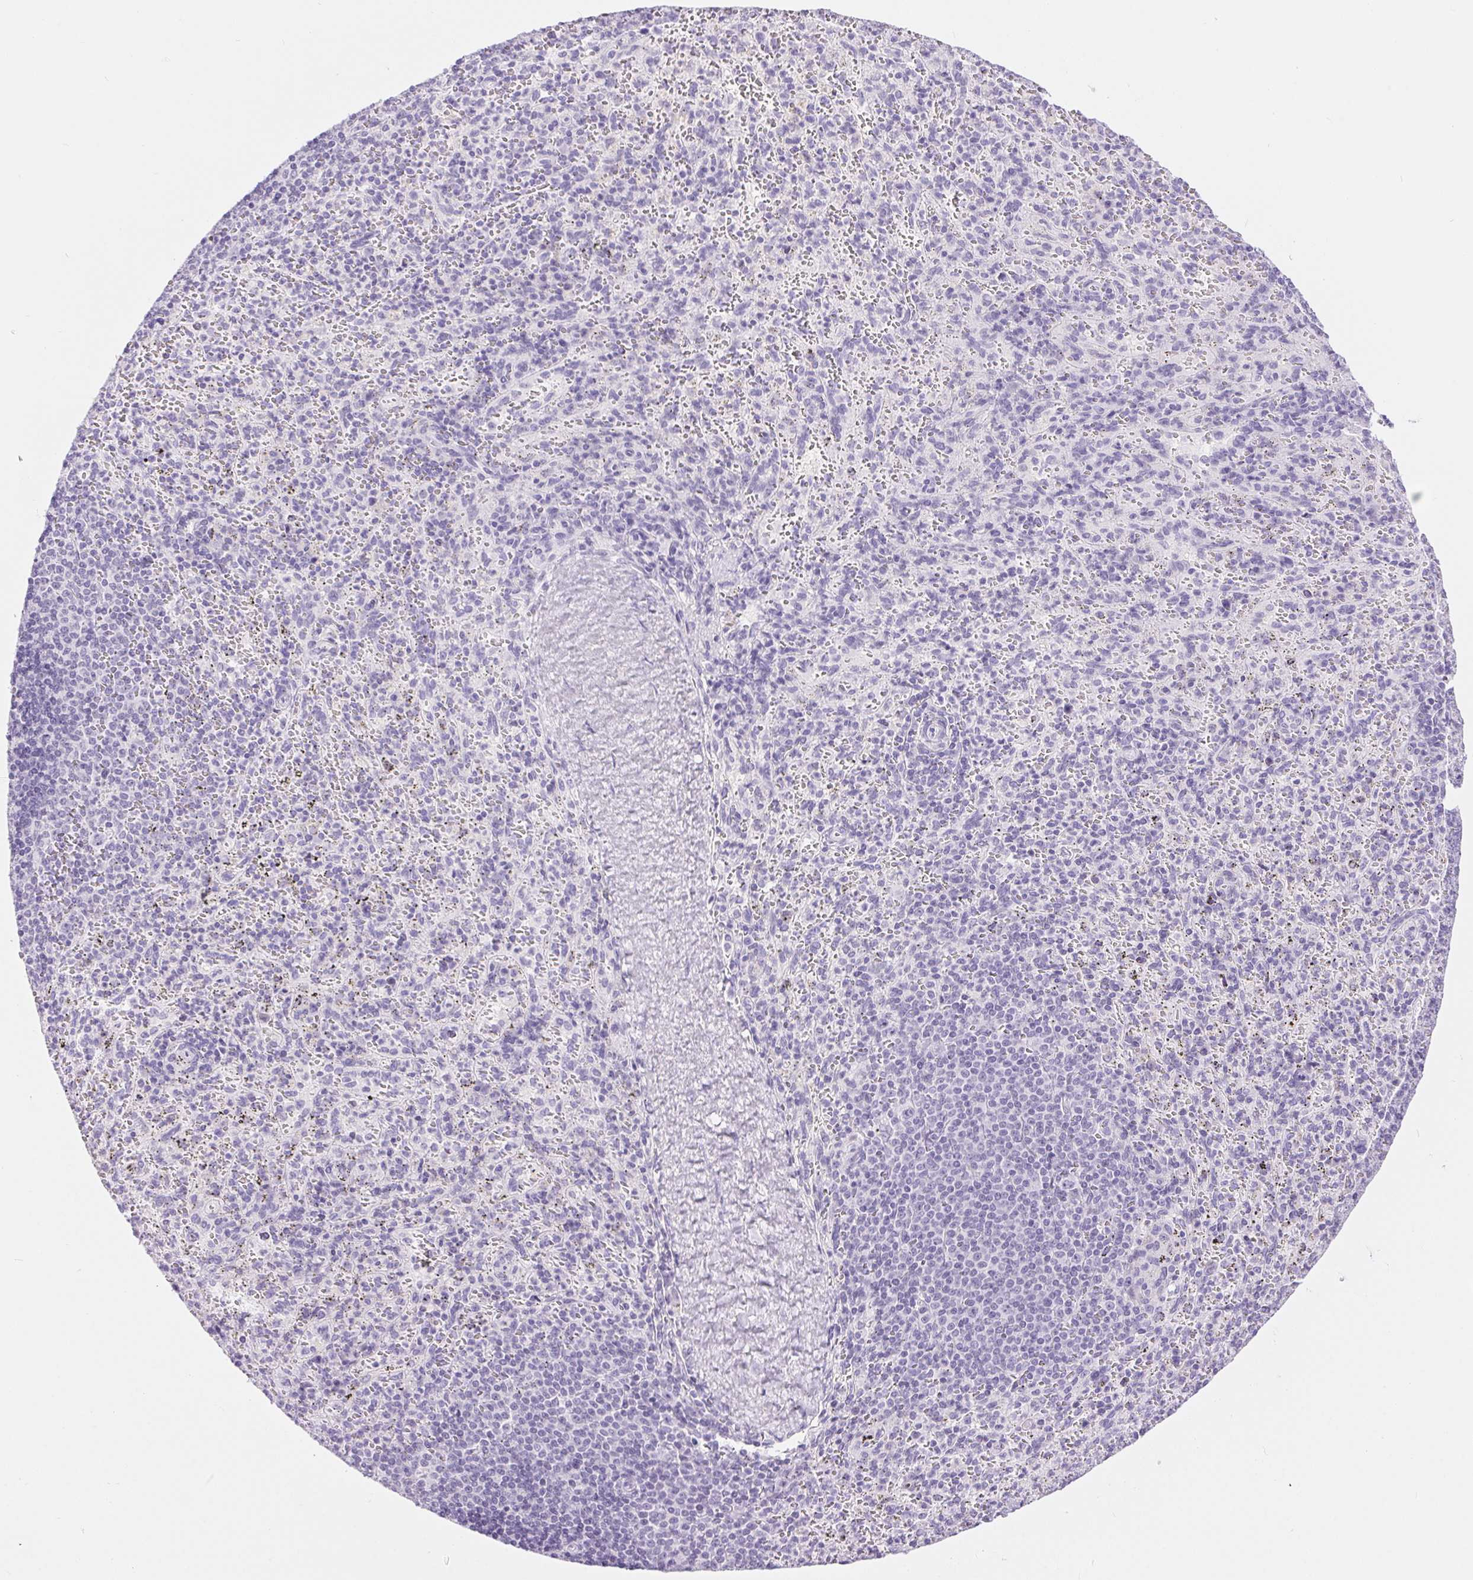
{"staining": {"intensity": "negative", "quantity": "none", "location": "none"}, "tissue": "spleen", "cell_type": "Cells in red pulp", "image_type": "normal", "snomed": [{"axis": "morphology", "description": "Normal tissue, NOS"}, {"axis": "topography", "description": "Spleen"}], "caption": "Immunohistochemistry (IHC) micrograph of normal human spleen stained for a protein (brown), which demonstrates no positivity in cells in red pulp.", "gene": "XDH", "patient": {"sex": "male", "age": 57}}